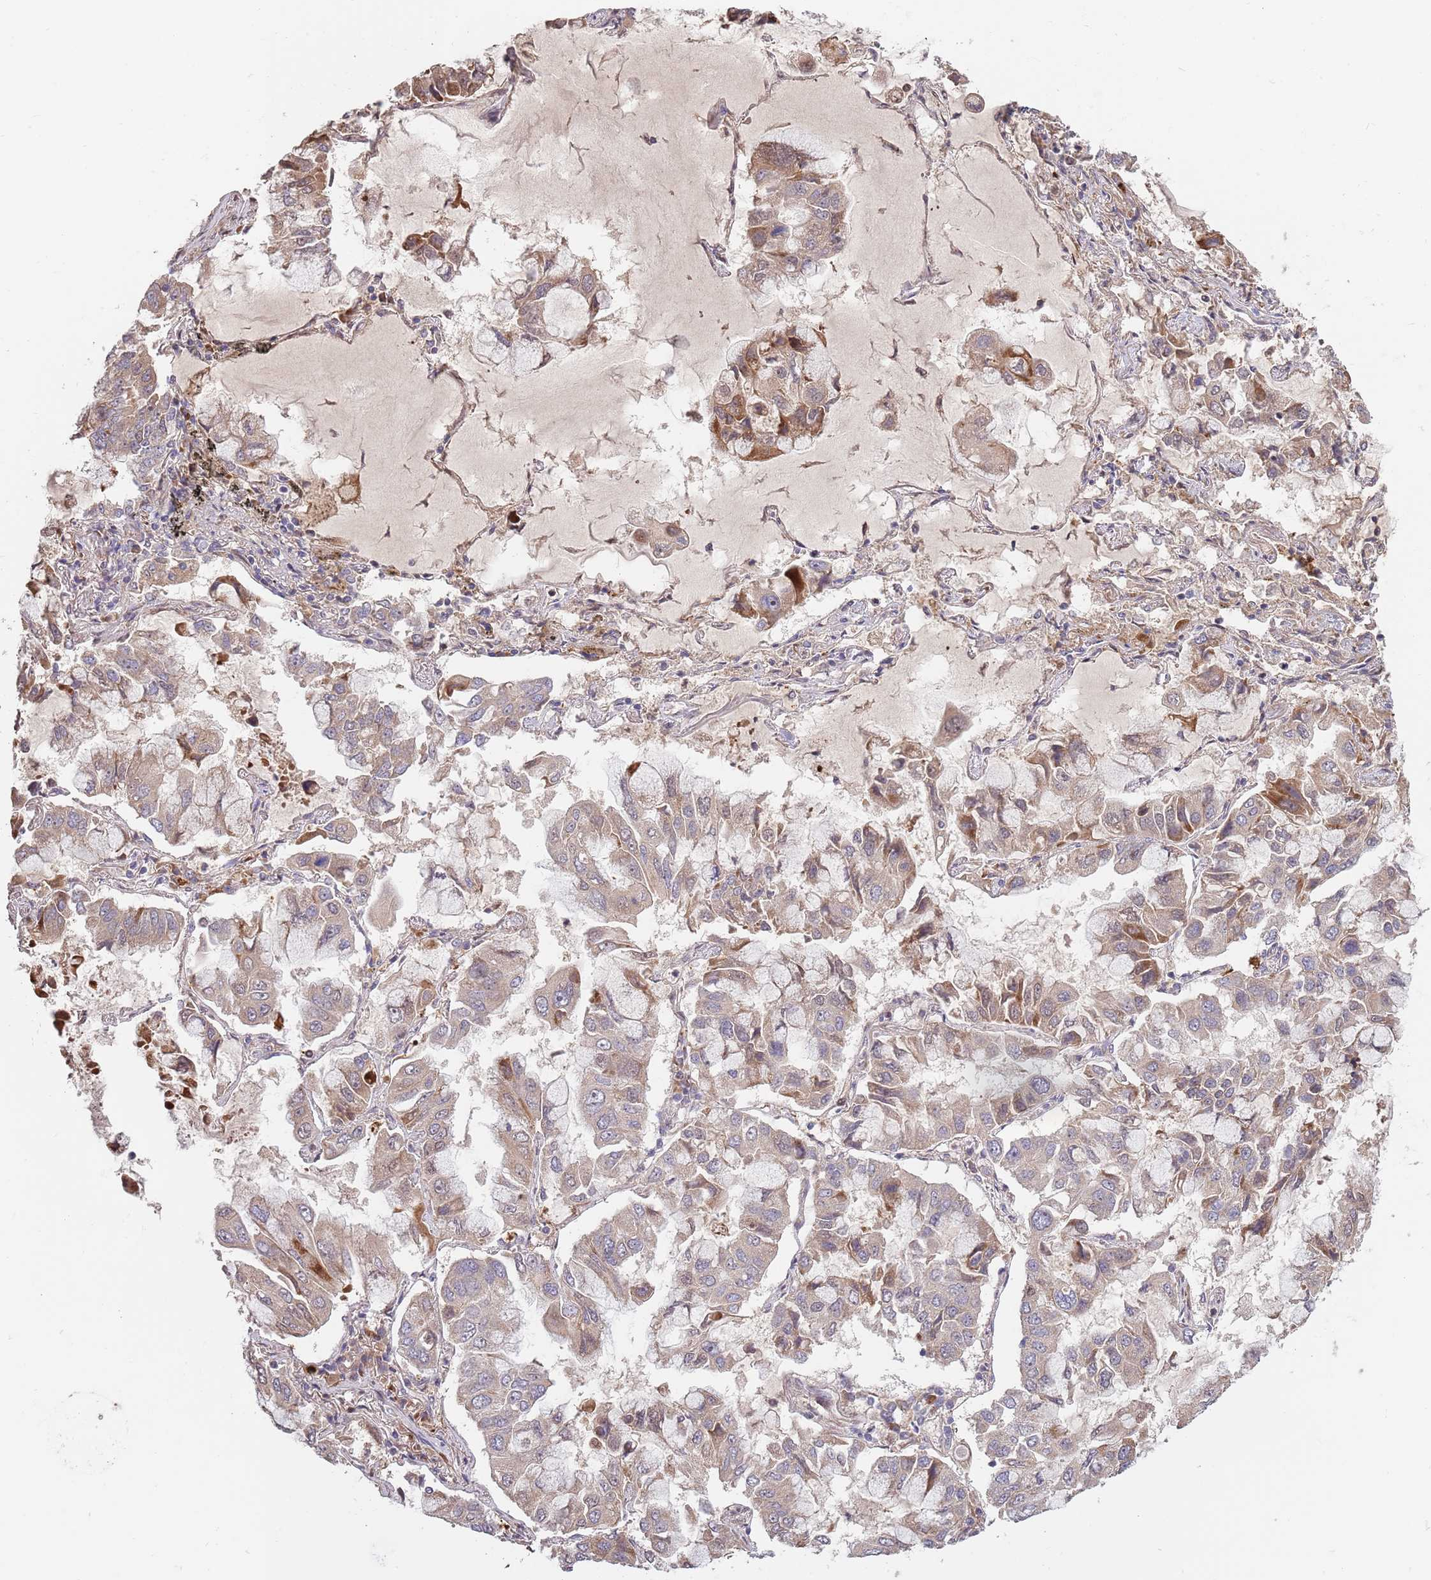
{"staining": {"intensity": "moderate", "quantity": "<25%", "location": "cytoplasmic/membranous"}, "tissue": "lung cancer", "cell_type": "Tumor cells", "image_type": "cancer", "snomed": [{"axis": "morphology", "description": "Adenocarcinoma, NOS"}, {"axis": "topography", "description": "Lung"}], "caption": "The immunohistochemical stain shows moderate cytoplasmic/membranous expression in tumor cells of lung adenocarcinoma tissue.", "gene": "SYNDIG1L", "patient": {"sex": "male", "age": 64}}